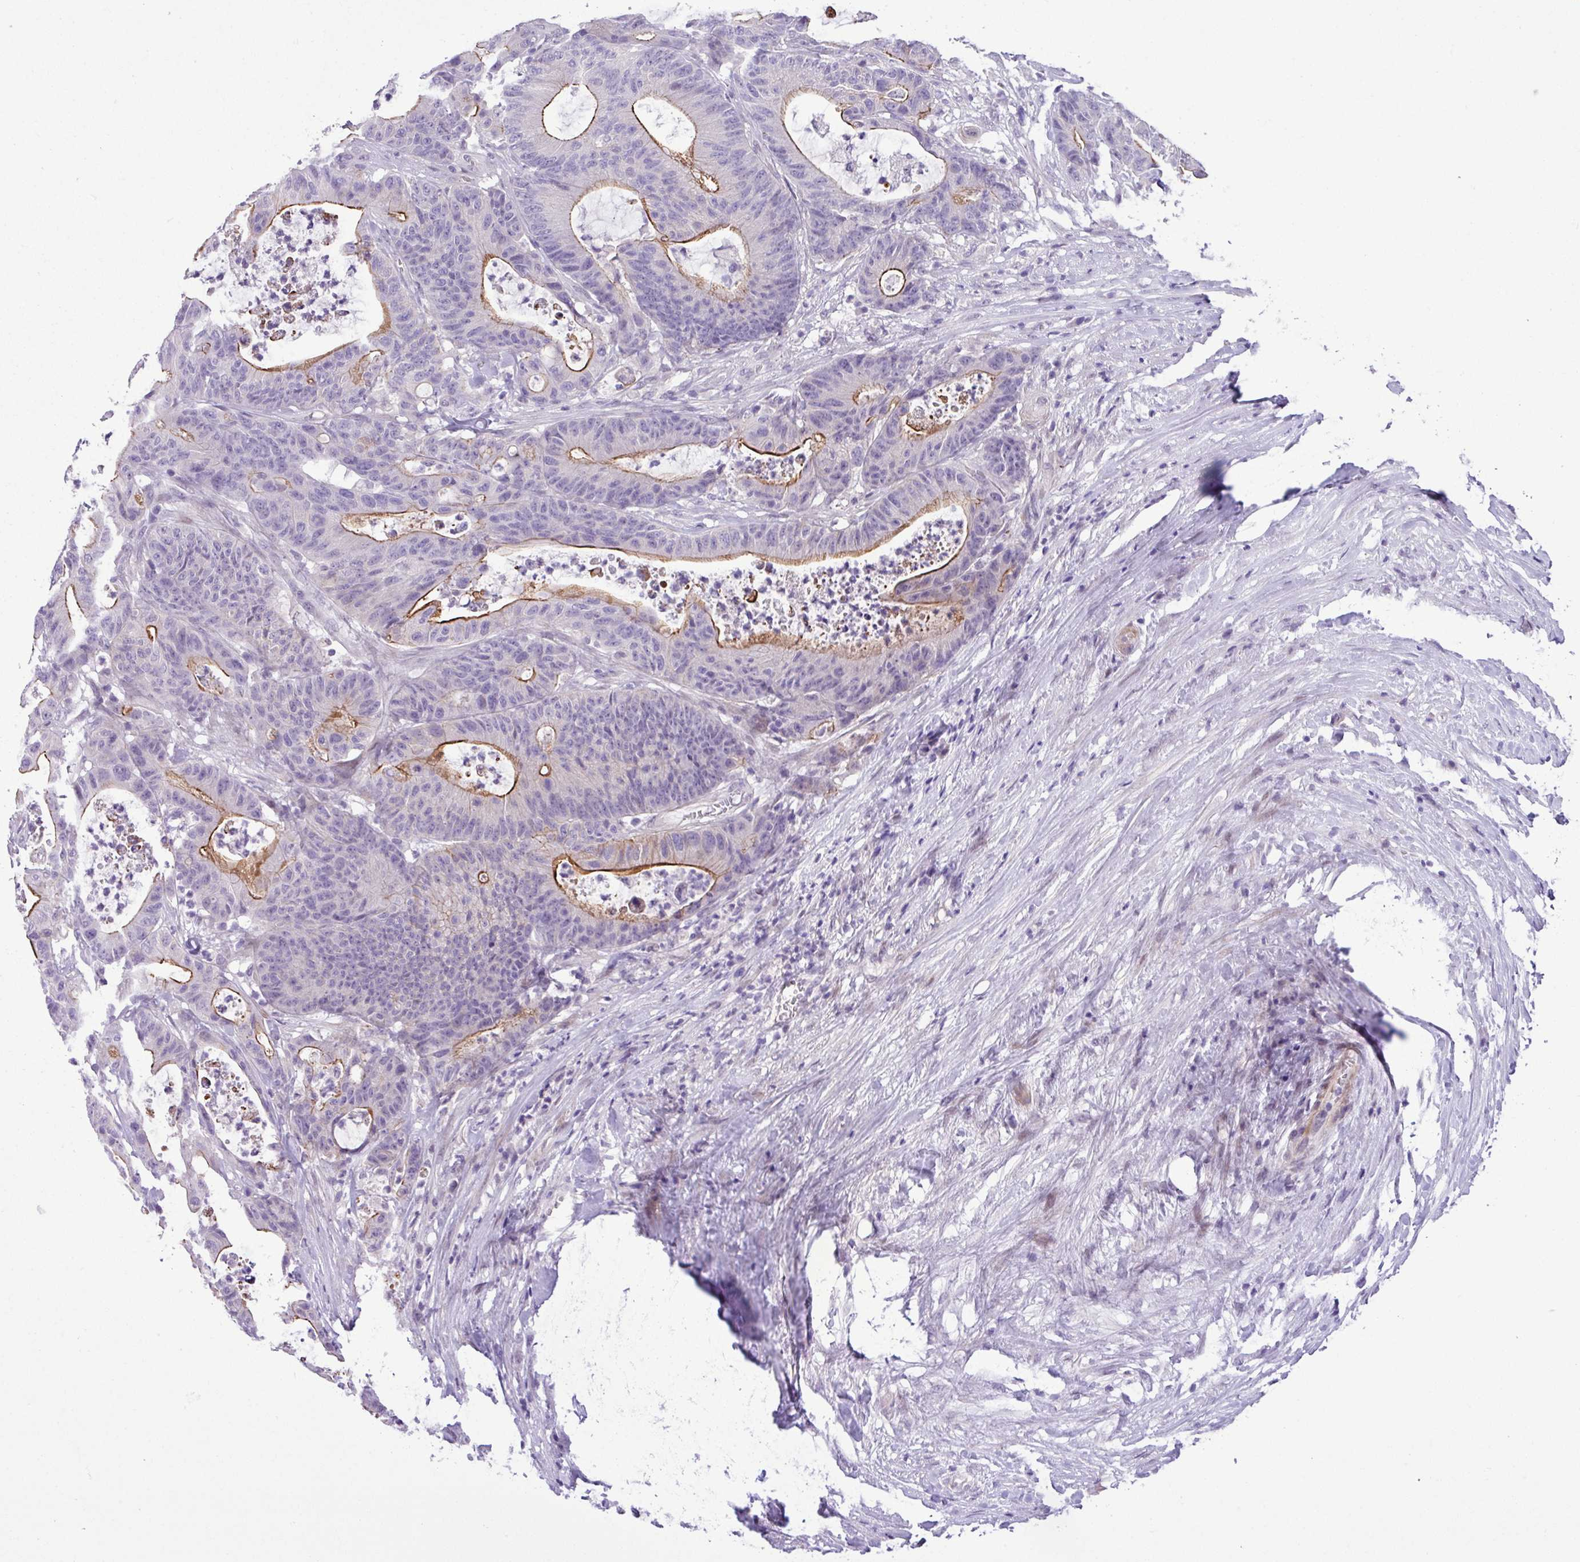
{"staining": {"intensity": "moderate", "quantity": "25%-75%", "location": "cytoplasmic/membranous"}, "tissue": "colorectal cancer", "cell_type": "Tumor cells", "image_type": "cancer", "snomed": [{"axis": "morphology", "description": "Adenocarcinoma, NOS"}, {"axis": "topography", "description": "Colon"}], "caption": "Colorectal cancer stained for a protein reveals moderate cytoplasmic/membranous positivity in tumor cells. The staining was performed using DAB (3,3'-diaminobenzidine), with brown indicating positive protein expression. Nuclei are stained blue with hematoxylin.", "gene": "YLPM1", "patient": {"sex": "female", "age": 84}}